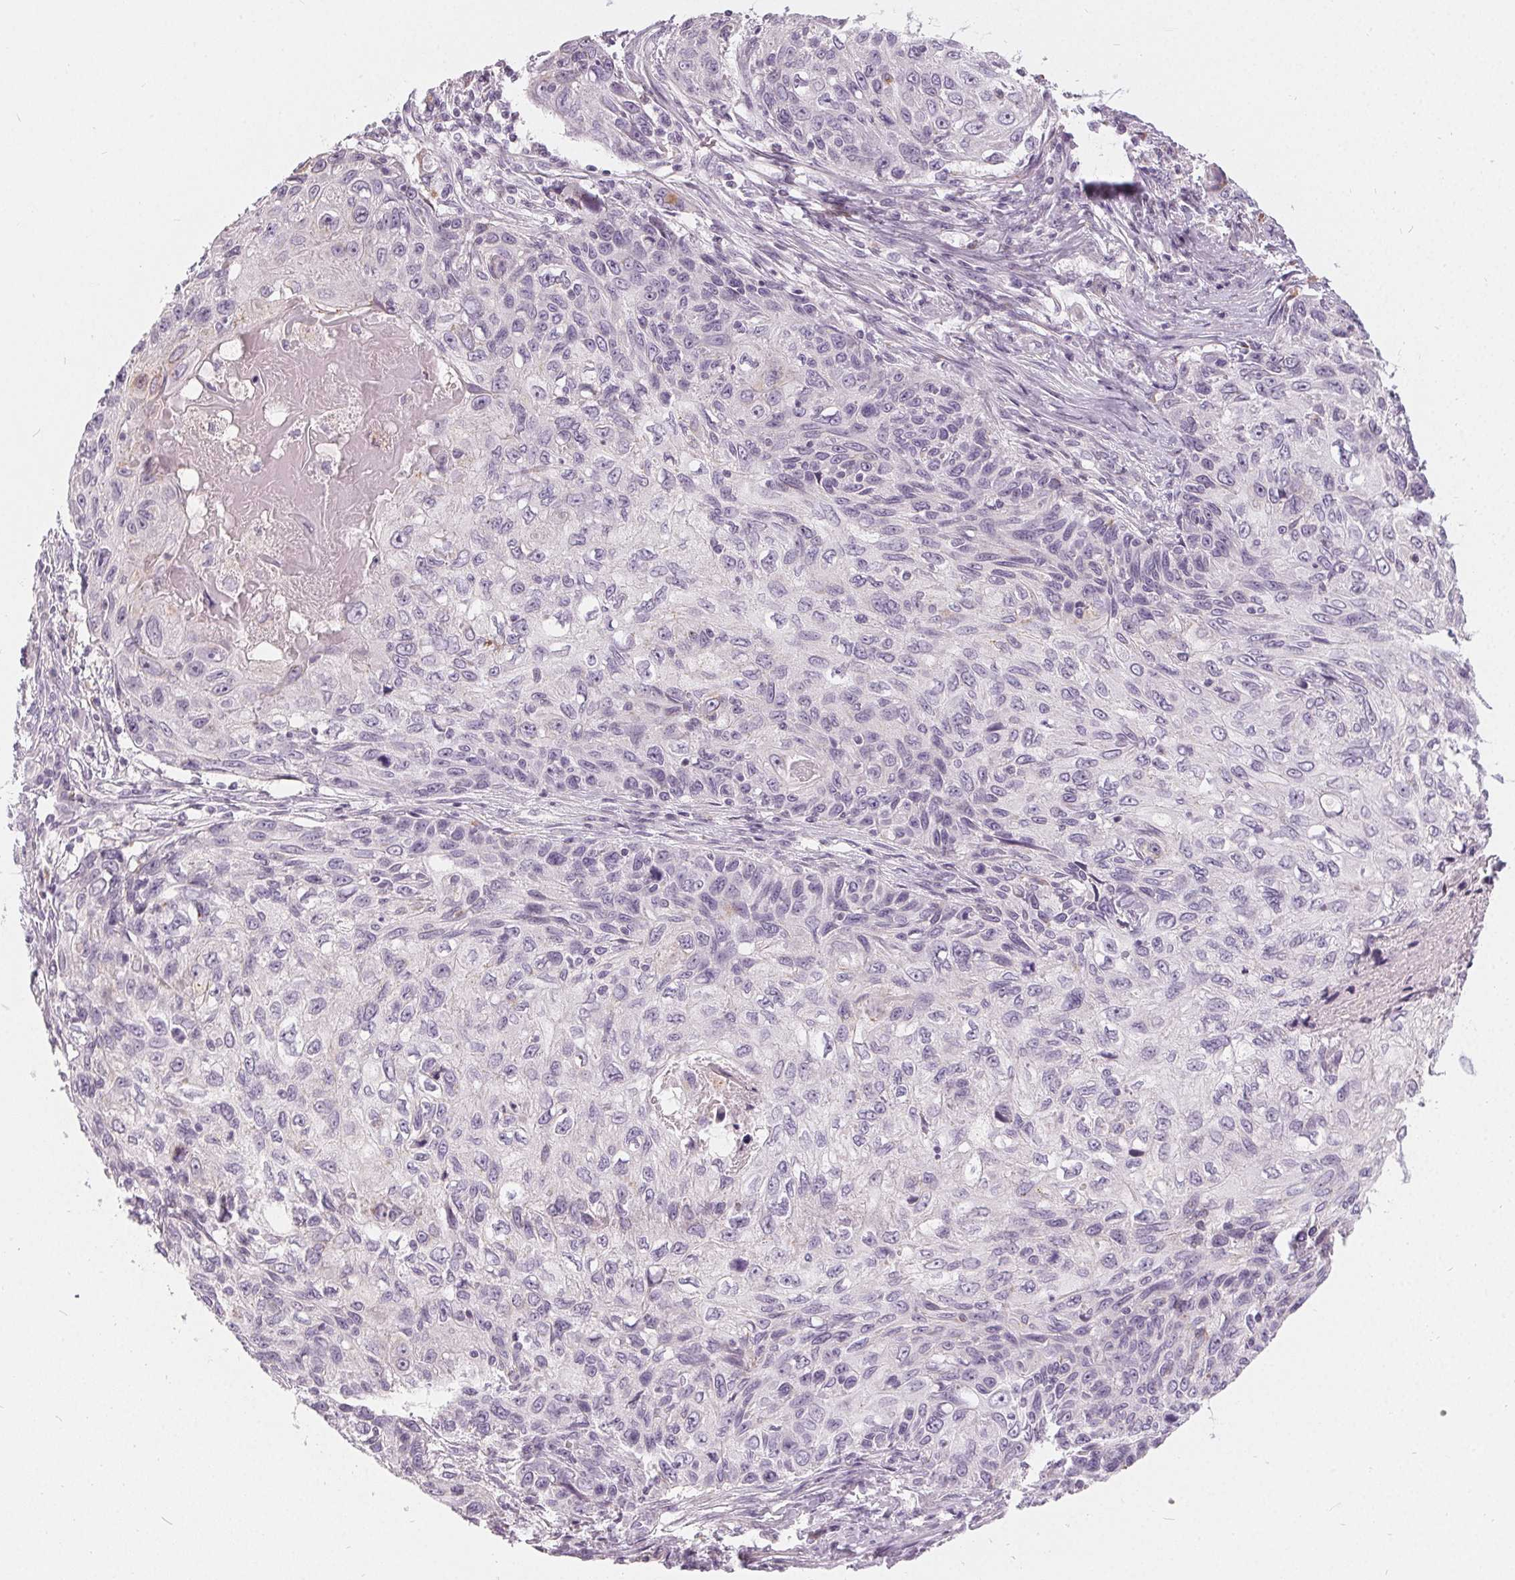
{"staining": {"intensity": "negative", "quantity": "none", "location": "none"}, "tissue": "skin cancer", "cell_type": "Tumor cells", "image_type": "cancer", "snomed": [{"axis": "morphology", "description": "Squamous cell carcinoma, NOS"}, {"axis": "topography", "description": "Skin"}], "caption": "Tumor cells are negative for protein expression in human skin cancer (squamous cell carcinoma). (Immunohistochemistry, brightfield microscopy, high magnification).", "gene": "HOPX", "patient": {"sex": "male", "age": 92}}